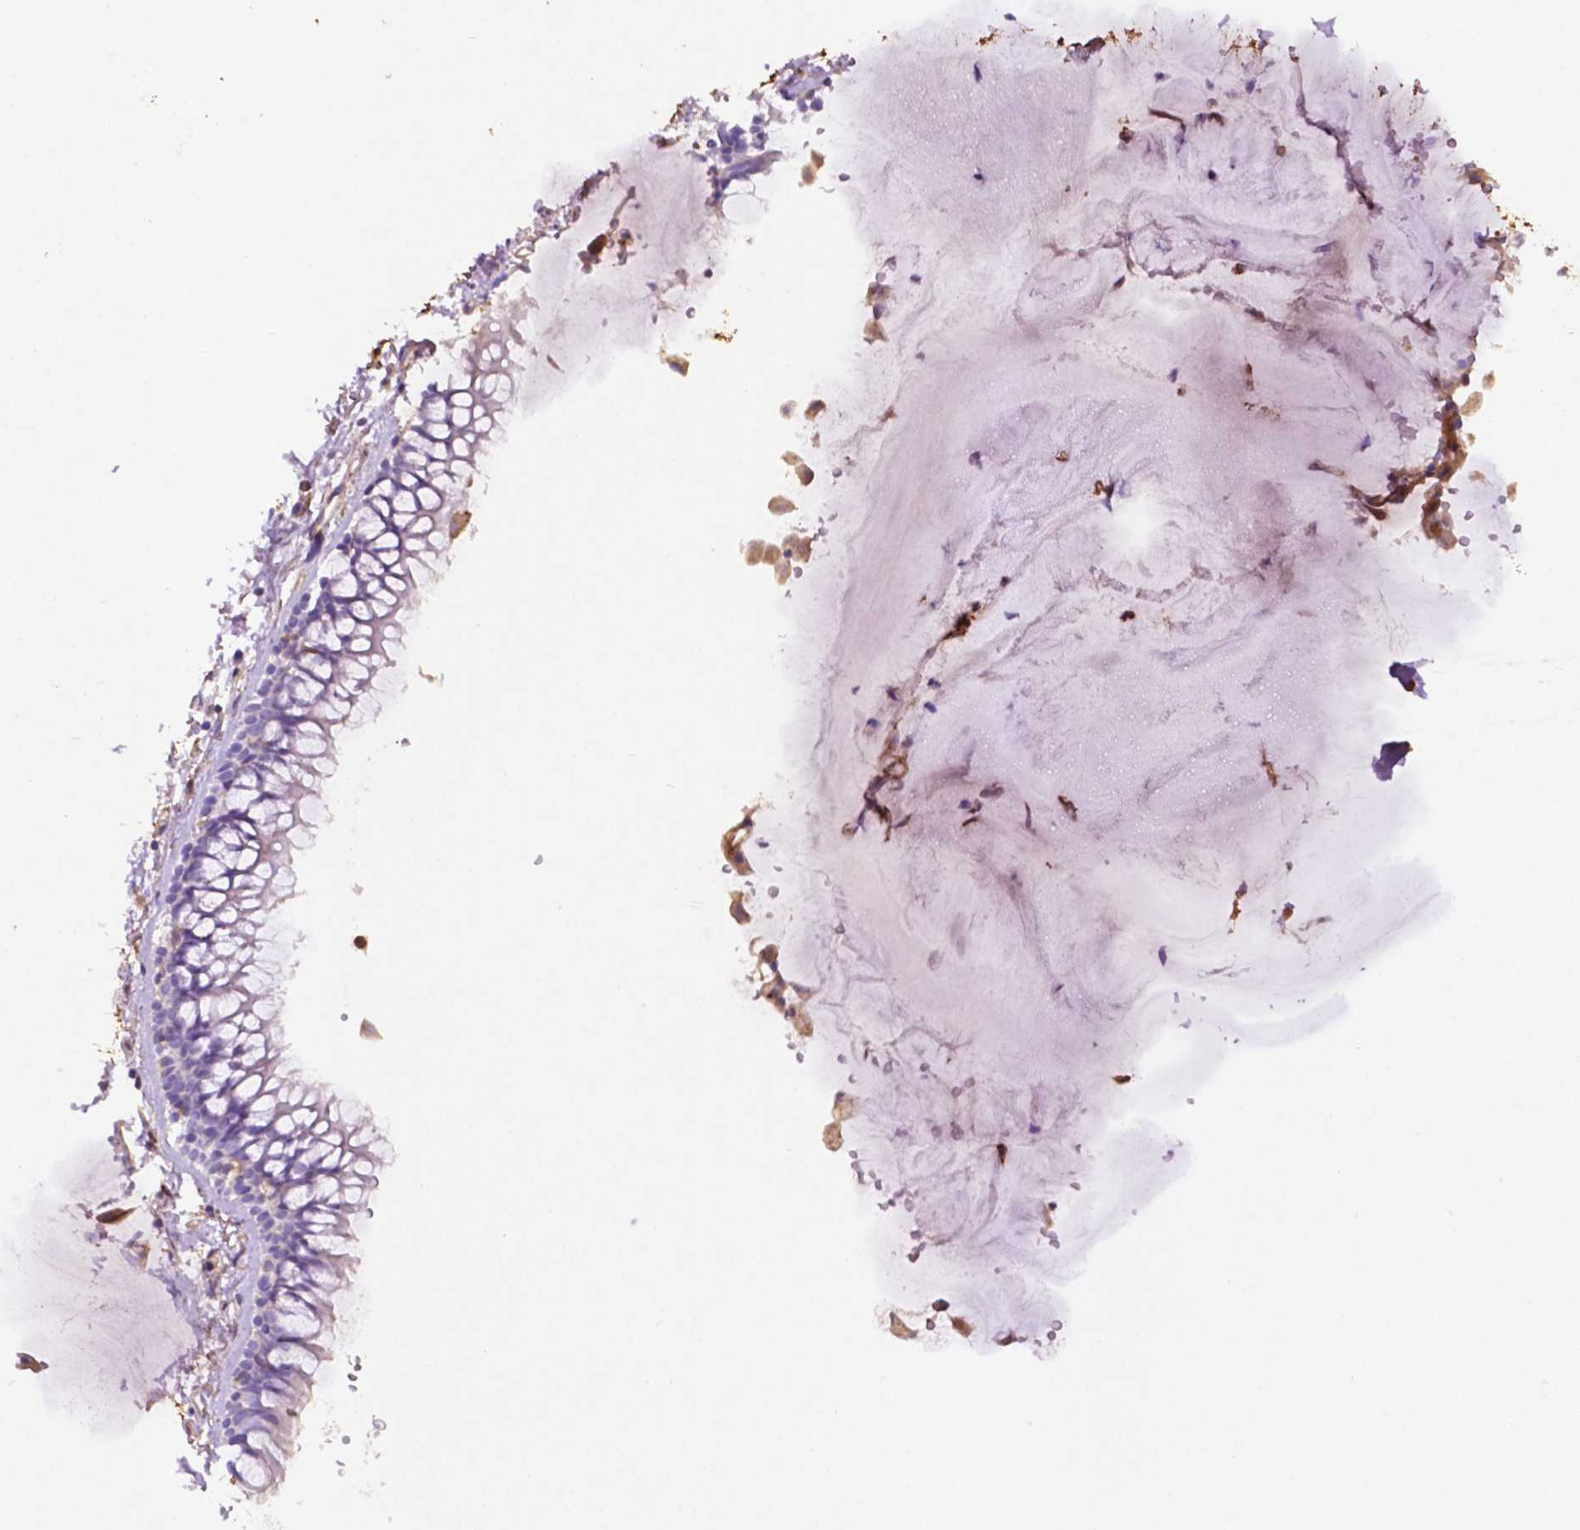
{"staining": {"intensity": "moderate", "quantity": "25%-75%", "location": "cytoplasmic/membranous"}, "tissue": "adipose tissue", "cell_type": "Adipocytes", "image_type": "normal", "snomed": [{"axis": "morphology", "description": "Normal tissue, NOS"}, {"axis": "topography", "description": "Cartilage tissue"}, {"axis": "topography", "description": "Bronchus"}], "caption": "High-magnification brightfield microscopy of benign adipose tissue stained with DAB (brown) and counterstained with hematoxylin (blue). adipocytes exhibit moderate cytoplasmic/membranous expression is present in approximately25%-75% of cells.", "gene": "GDPD5", "patient": {"sex": "female", "age": 79}}